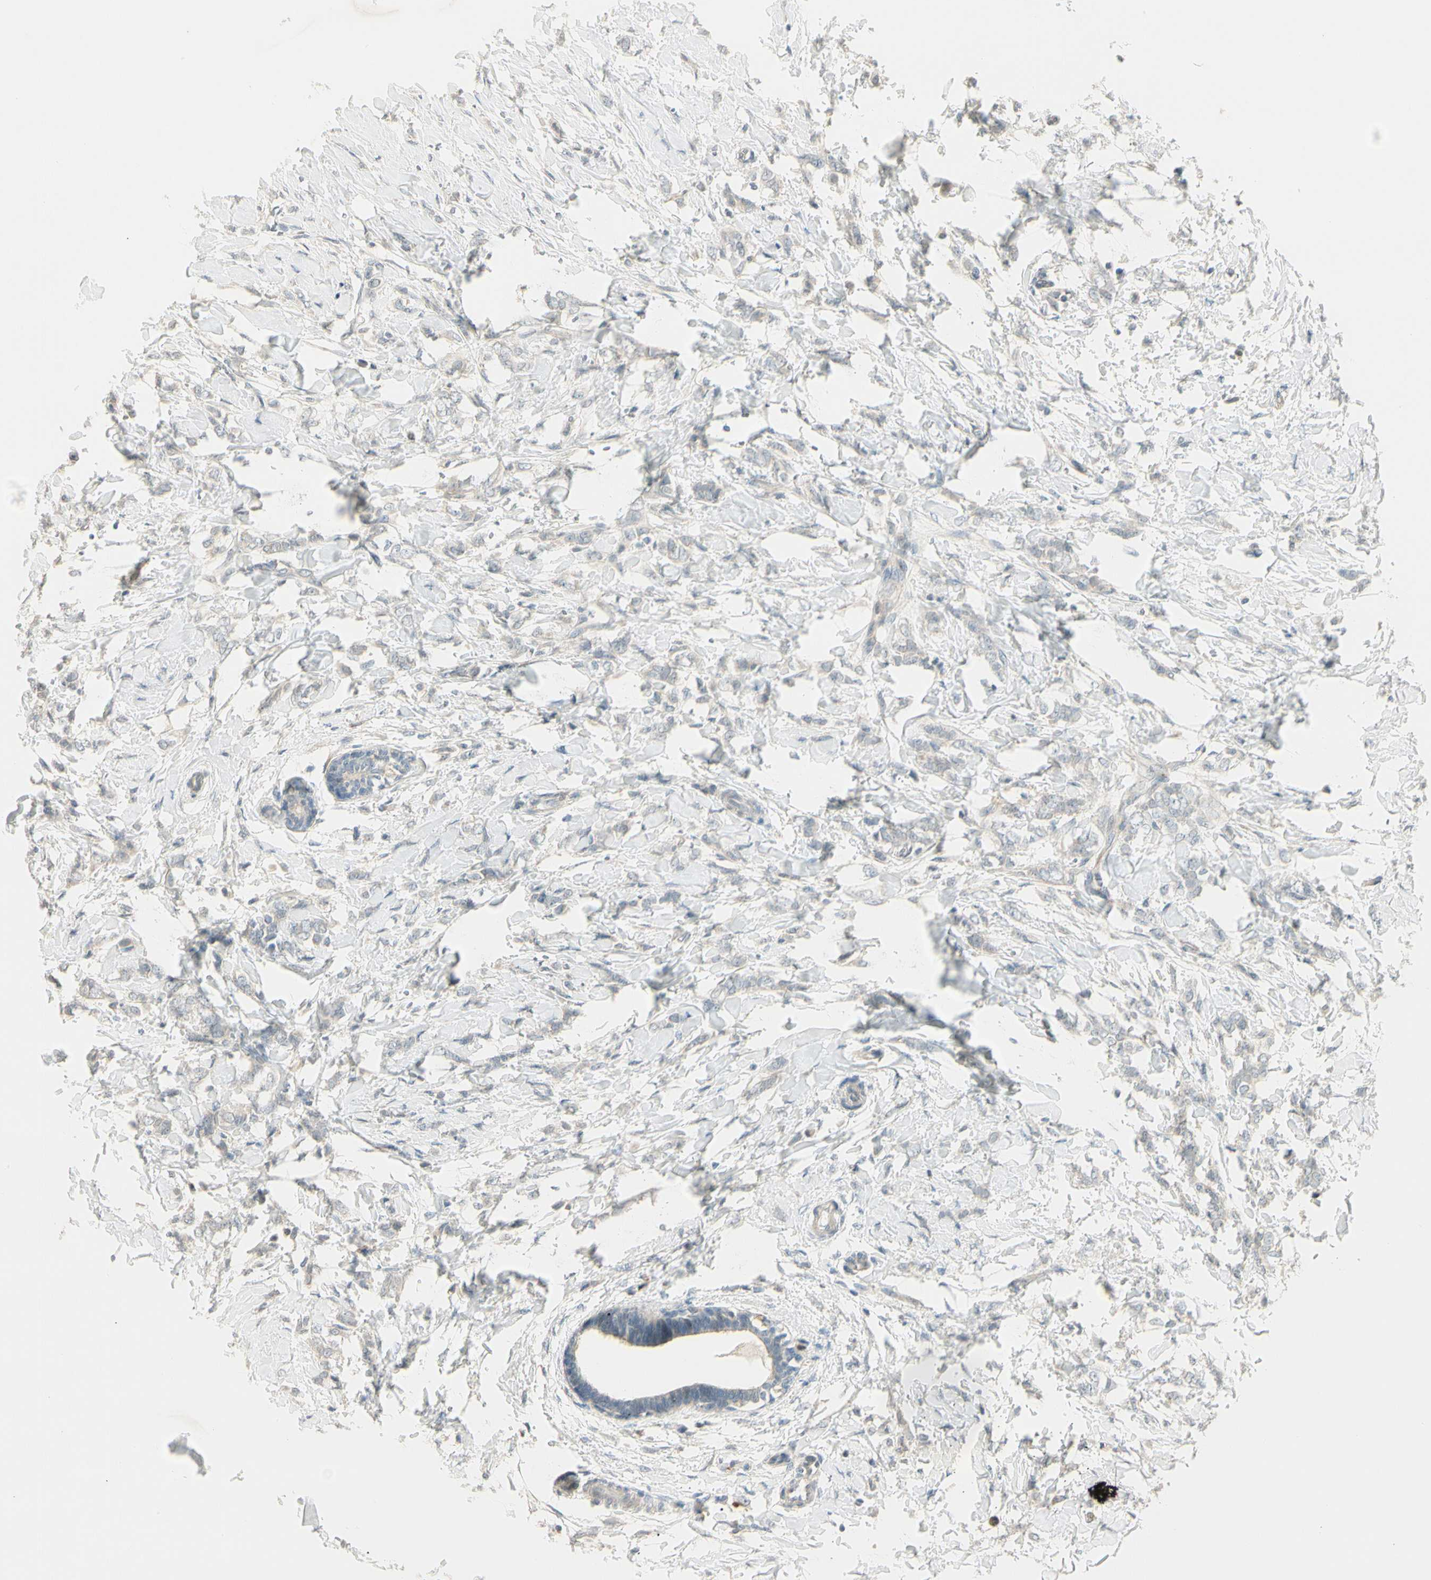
{"staining": {"intensity": "weak", "quantity": "<25%", "location": "cytoplasmic/membranous"}, "tissue": "breast cancer", "cell_type": "Tumor cells", "image_type": "cancer", "snomed": [{"axis": "morphology", "description": "Lobular carcinoma, in situ"}, {"axis": "morphology", "description": "Lobular carcinoma"}, {"axis": "topography", "description": "Breast"}], "caption": "High magnification brightfield microscopy of breast cancer stained with DAB (3,3'-diaminobenzidine) (brown) and counterstained with hematoxylin (blue): tumor cells show no significant positivity.", "gene": "PCDHB15", "patient": {"sex": "female", "age": 41}}